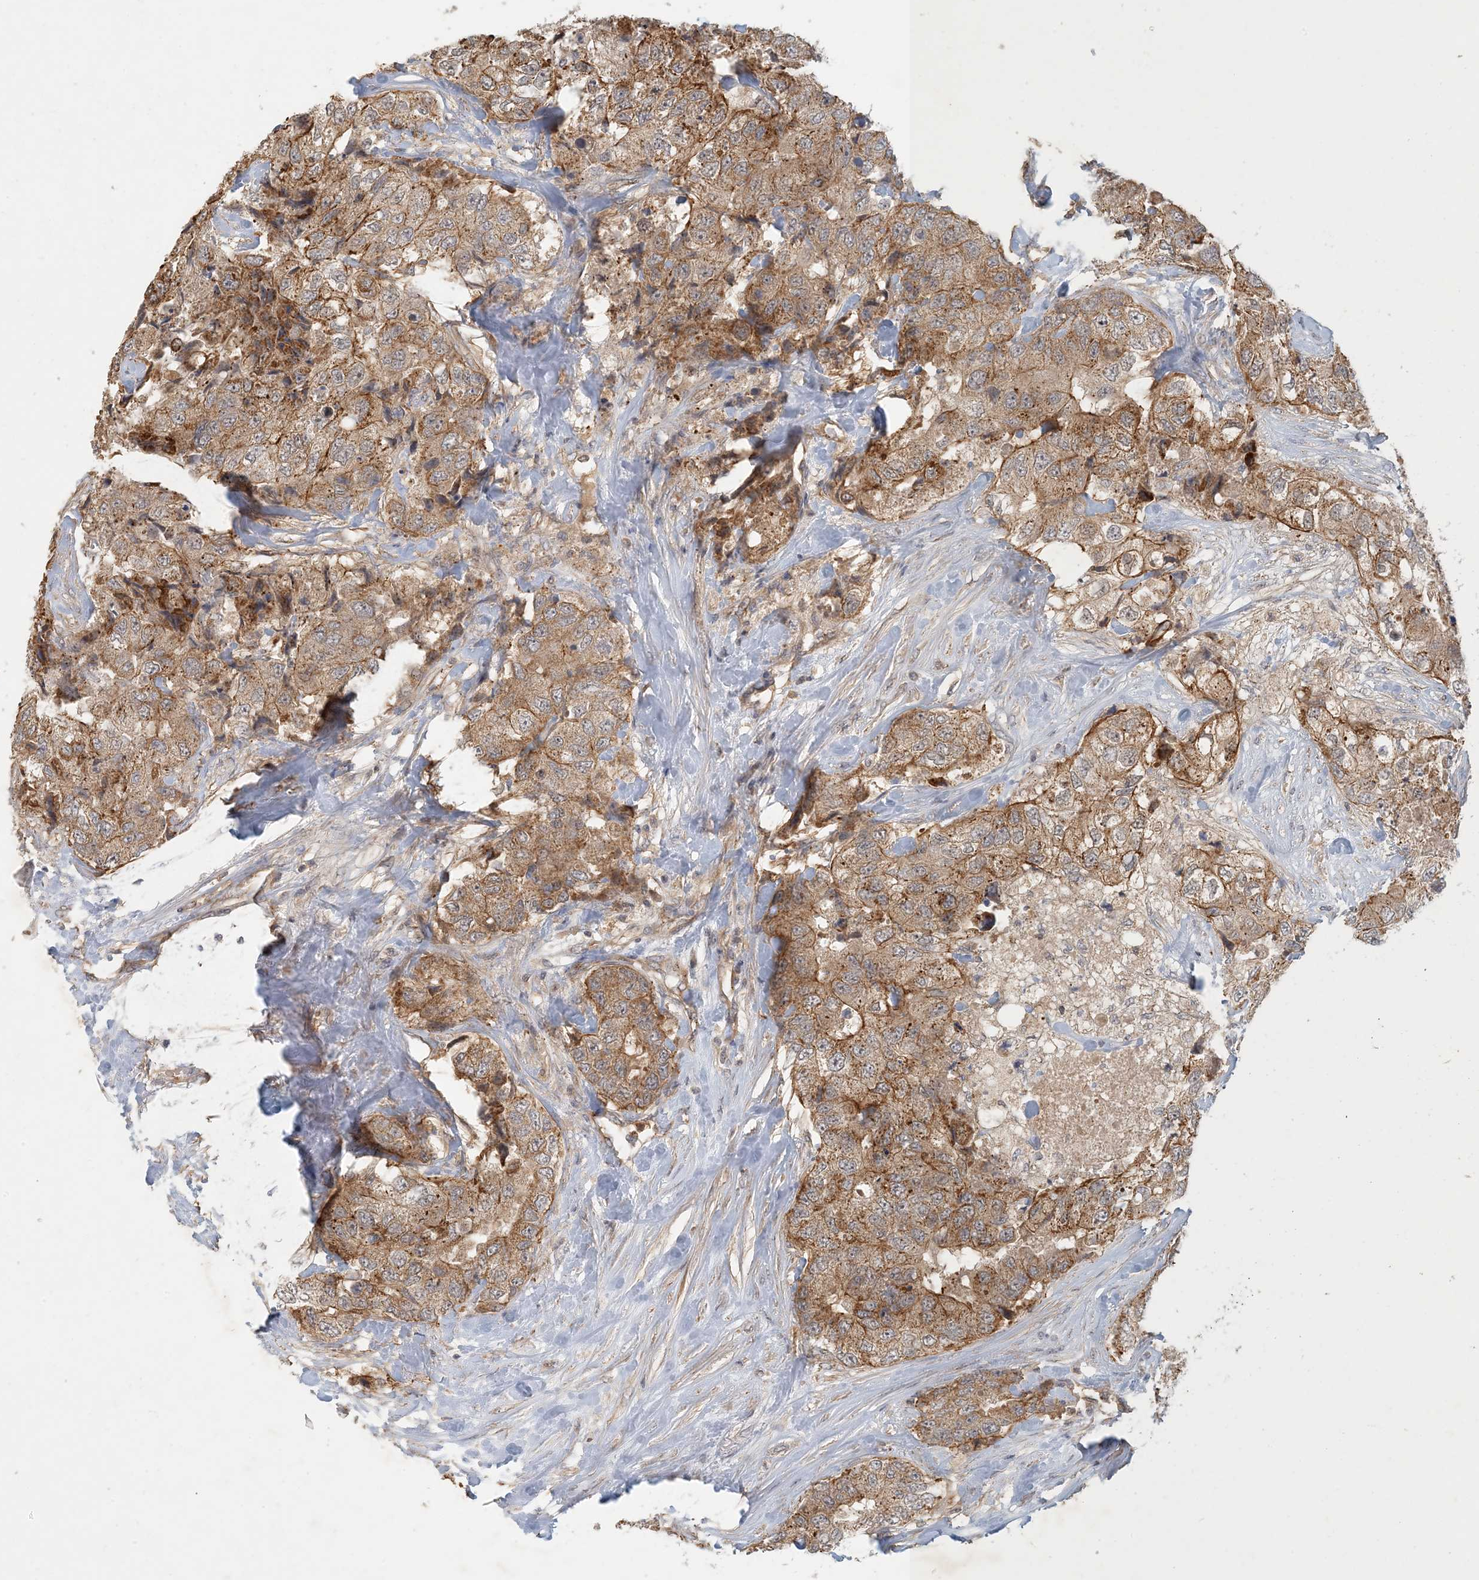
{"staining": {"intensity": "moderate", "quantity": ">75%", "location": "cytoplasmic/membranous"}, "tissue": "breast cancer", "cell_type": "Tumor cells", "image_type": "cancer", "snomed": [{"axis": "morphology", "description": "Duct carcinoma"}, {"axis": "topography", "description": "Breast"}], "caption": "High-power microscopy captured an immunohistochemistry (IHC) image of invasive ductal carcinoma (breast), revealing moderate cytoplasmic/membranous positivity in approximately >75% of tumor cells.", "gene": "ZBTB3", "patient": {"sex": "female", "age": 62}}